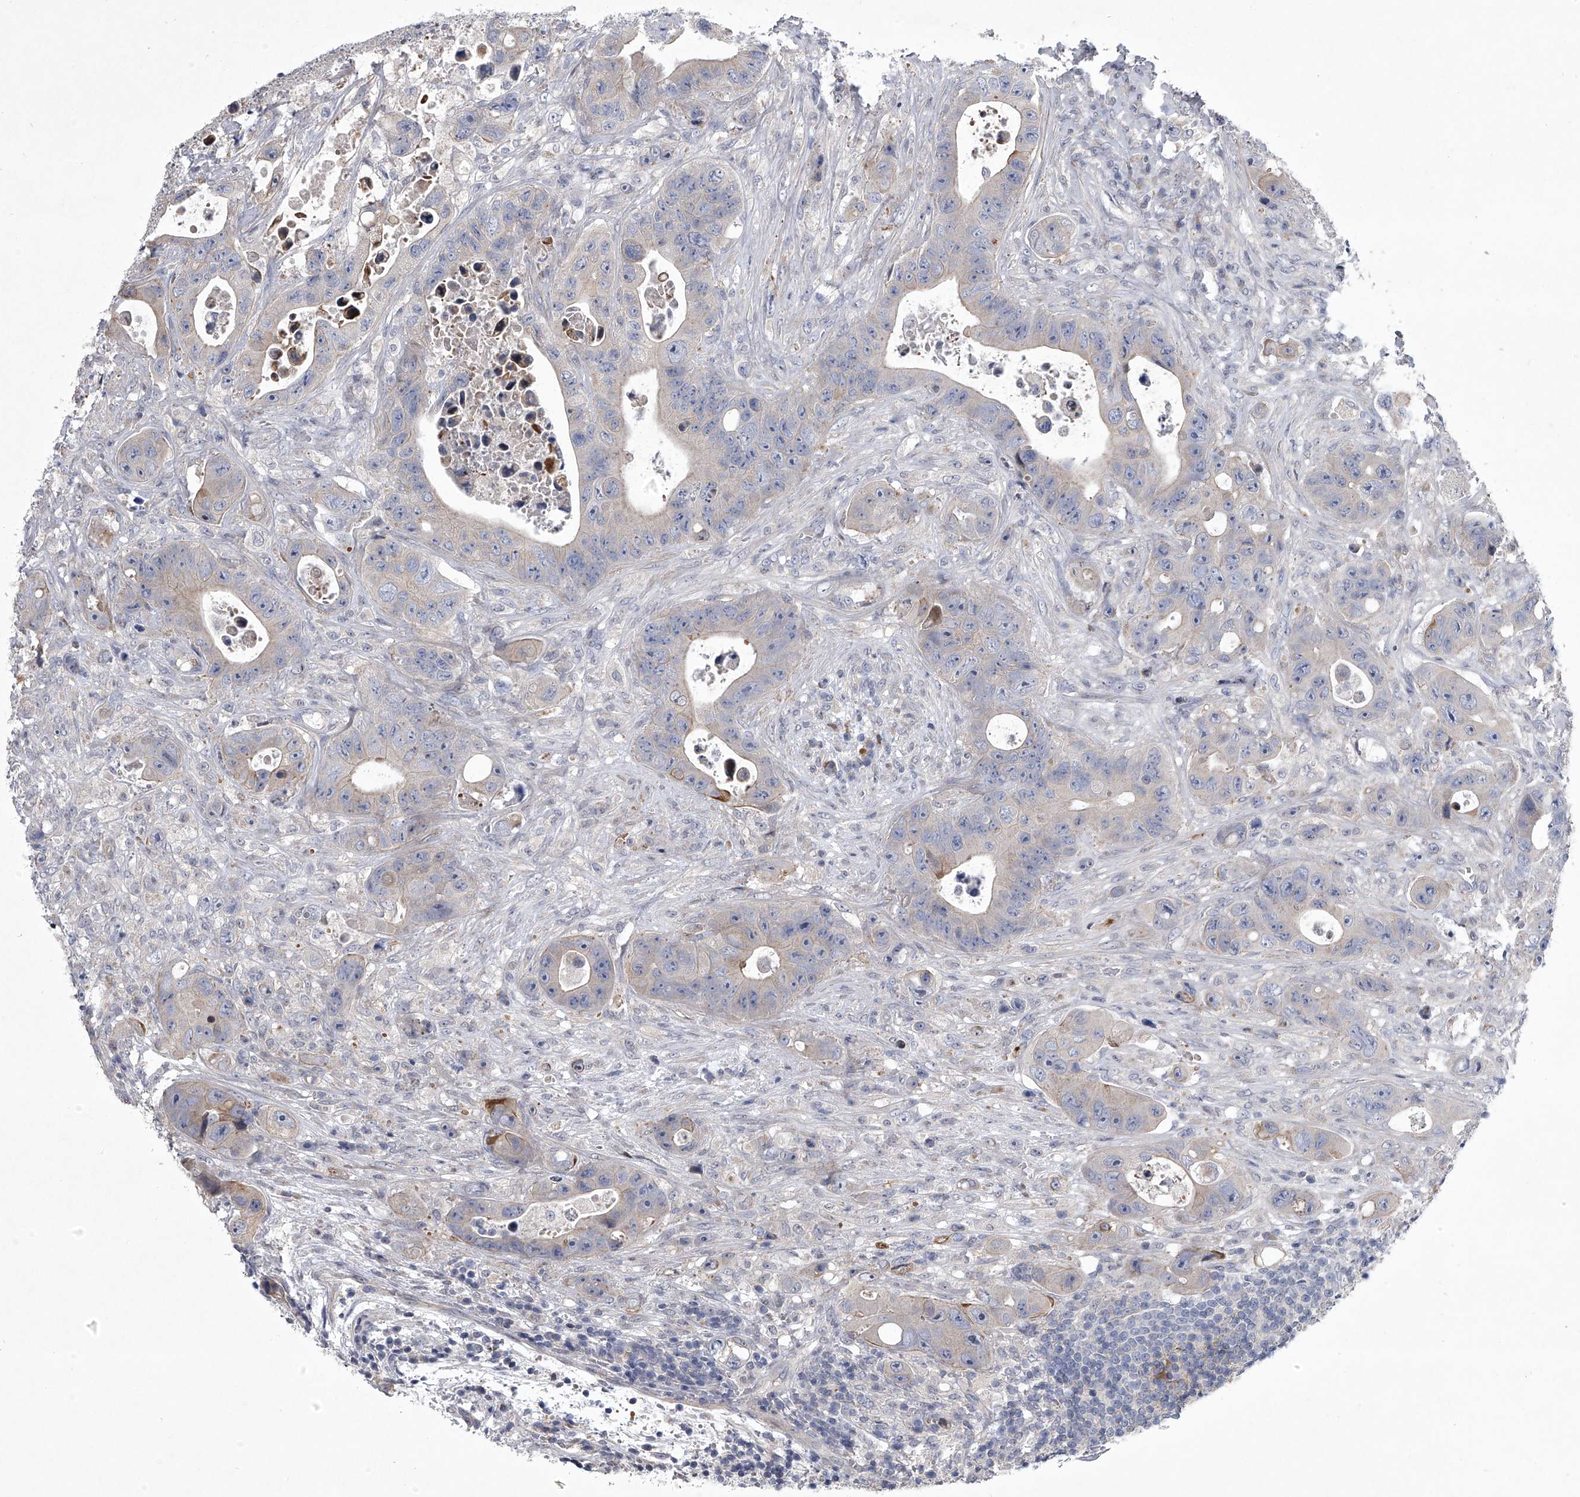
{"staining": {"intensity": "negative", "quantity": "none", "location": "none"}, "tissue": "colorectal cancer", "cell_type": "Tumor cells", "image_type": "cancer", "snomed": [{"axis": "morphology", "description": "Adenocarcinoma, NOS"}, {"axis": "topography", "description": "Colon"}], "caption": "Human adenocarcinoma (colorectal) stained for a protein using immunohistochemistry displays no expression in tumor cells.", "gene": "HEATR6", "patient": {"sex": "female", "age": 46}}